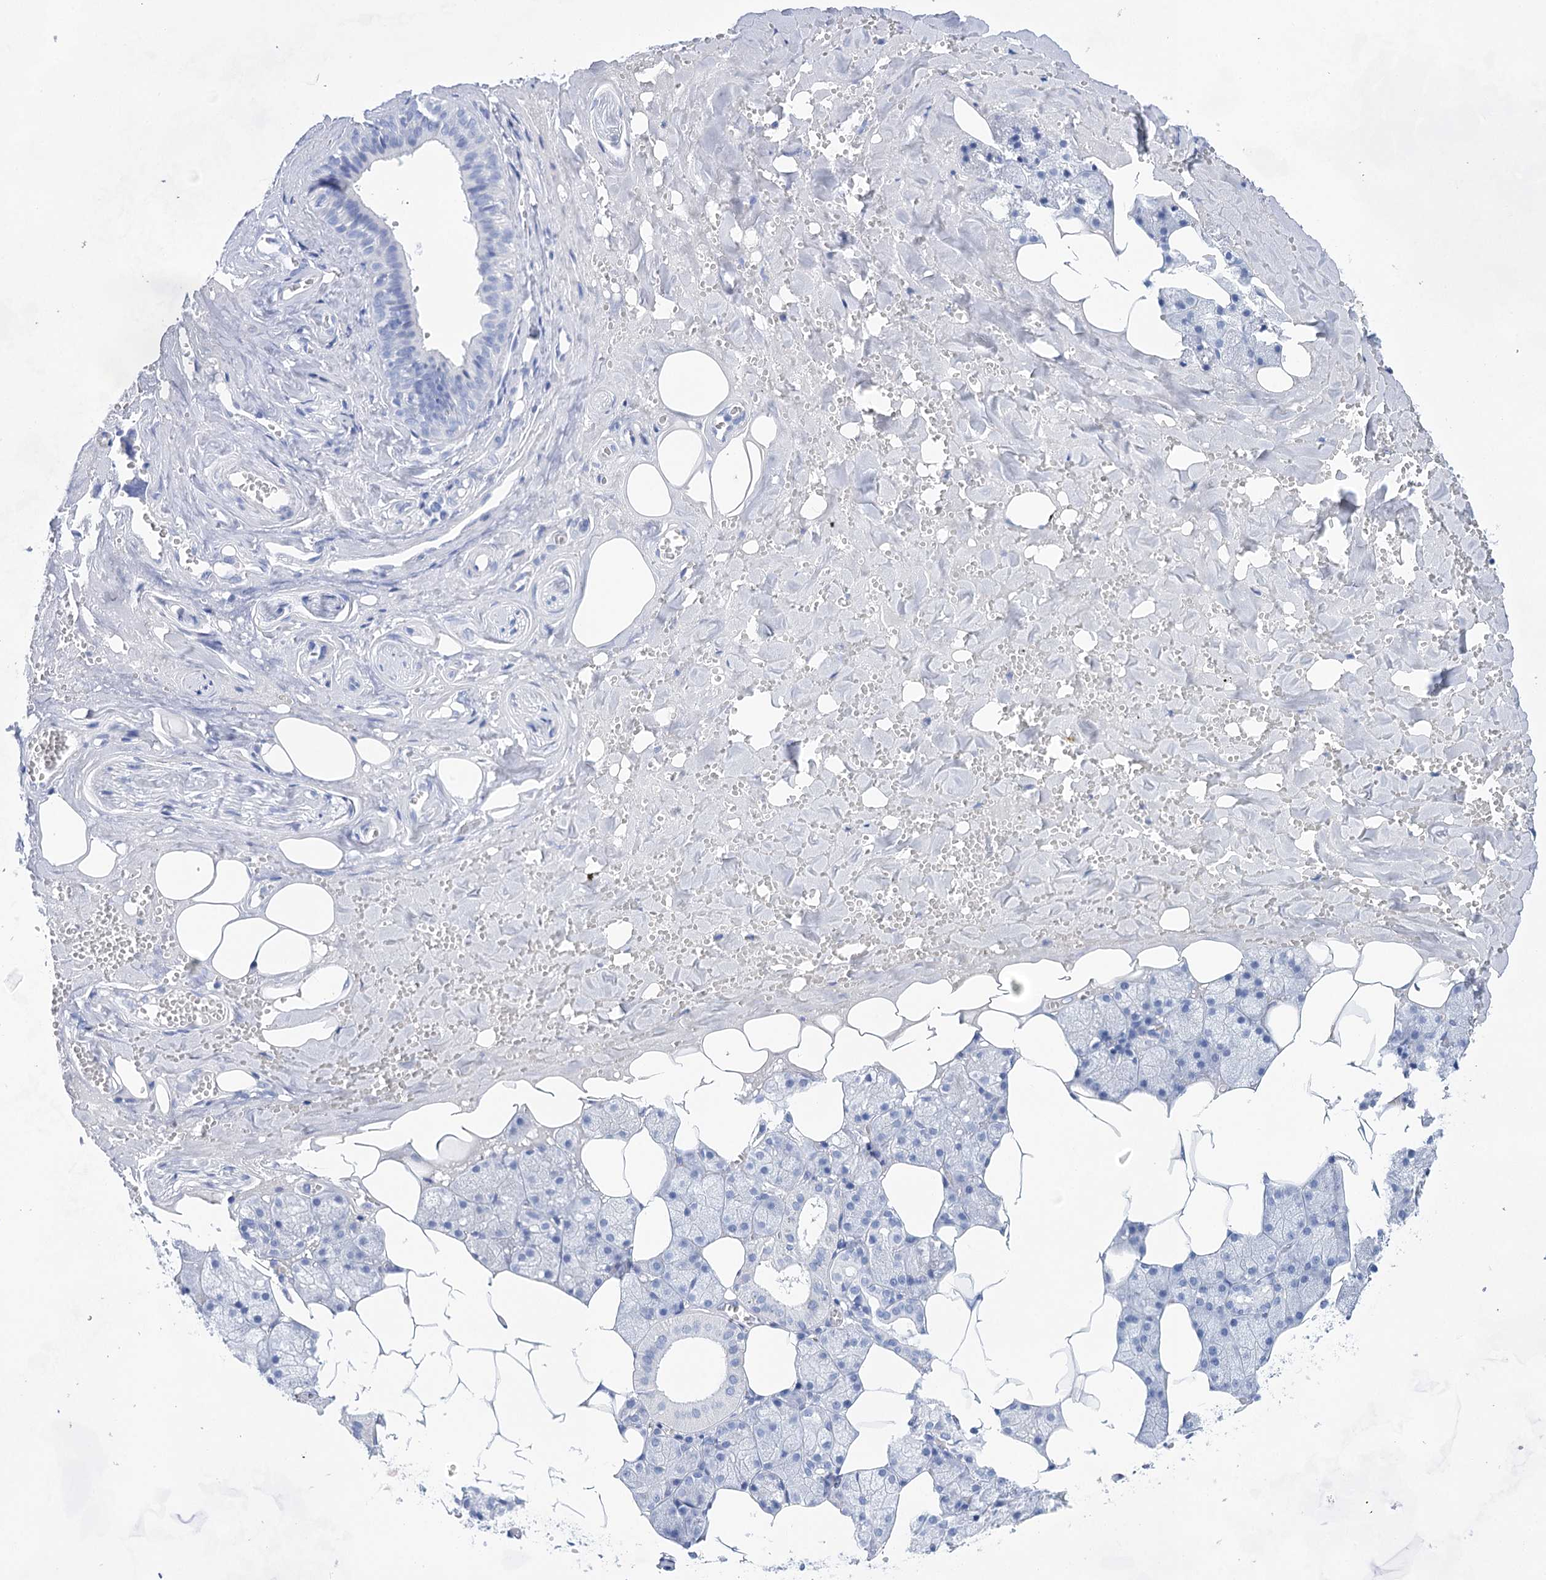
{"staining": {"intensity": "negative", "quantity": "none", "location": "none"}, "tissue": "salivary gland", "cell_type": "Glandular cells", "image_type": "normal", "snomed": [{"axis": "morphology", "description": "Normal tissue, NOS"}, {"axis": "topography", "description": "Salivary gland"}], "caption": "Immunohistochemistry (IHC) histopathology image of unremarkable human salivary gland stained for a protein (brown), which exhibits no staining in glandular cells.", "gene": "LALBA", "patient": {"sex": "male", "age": 62}}